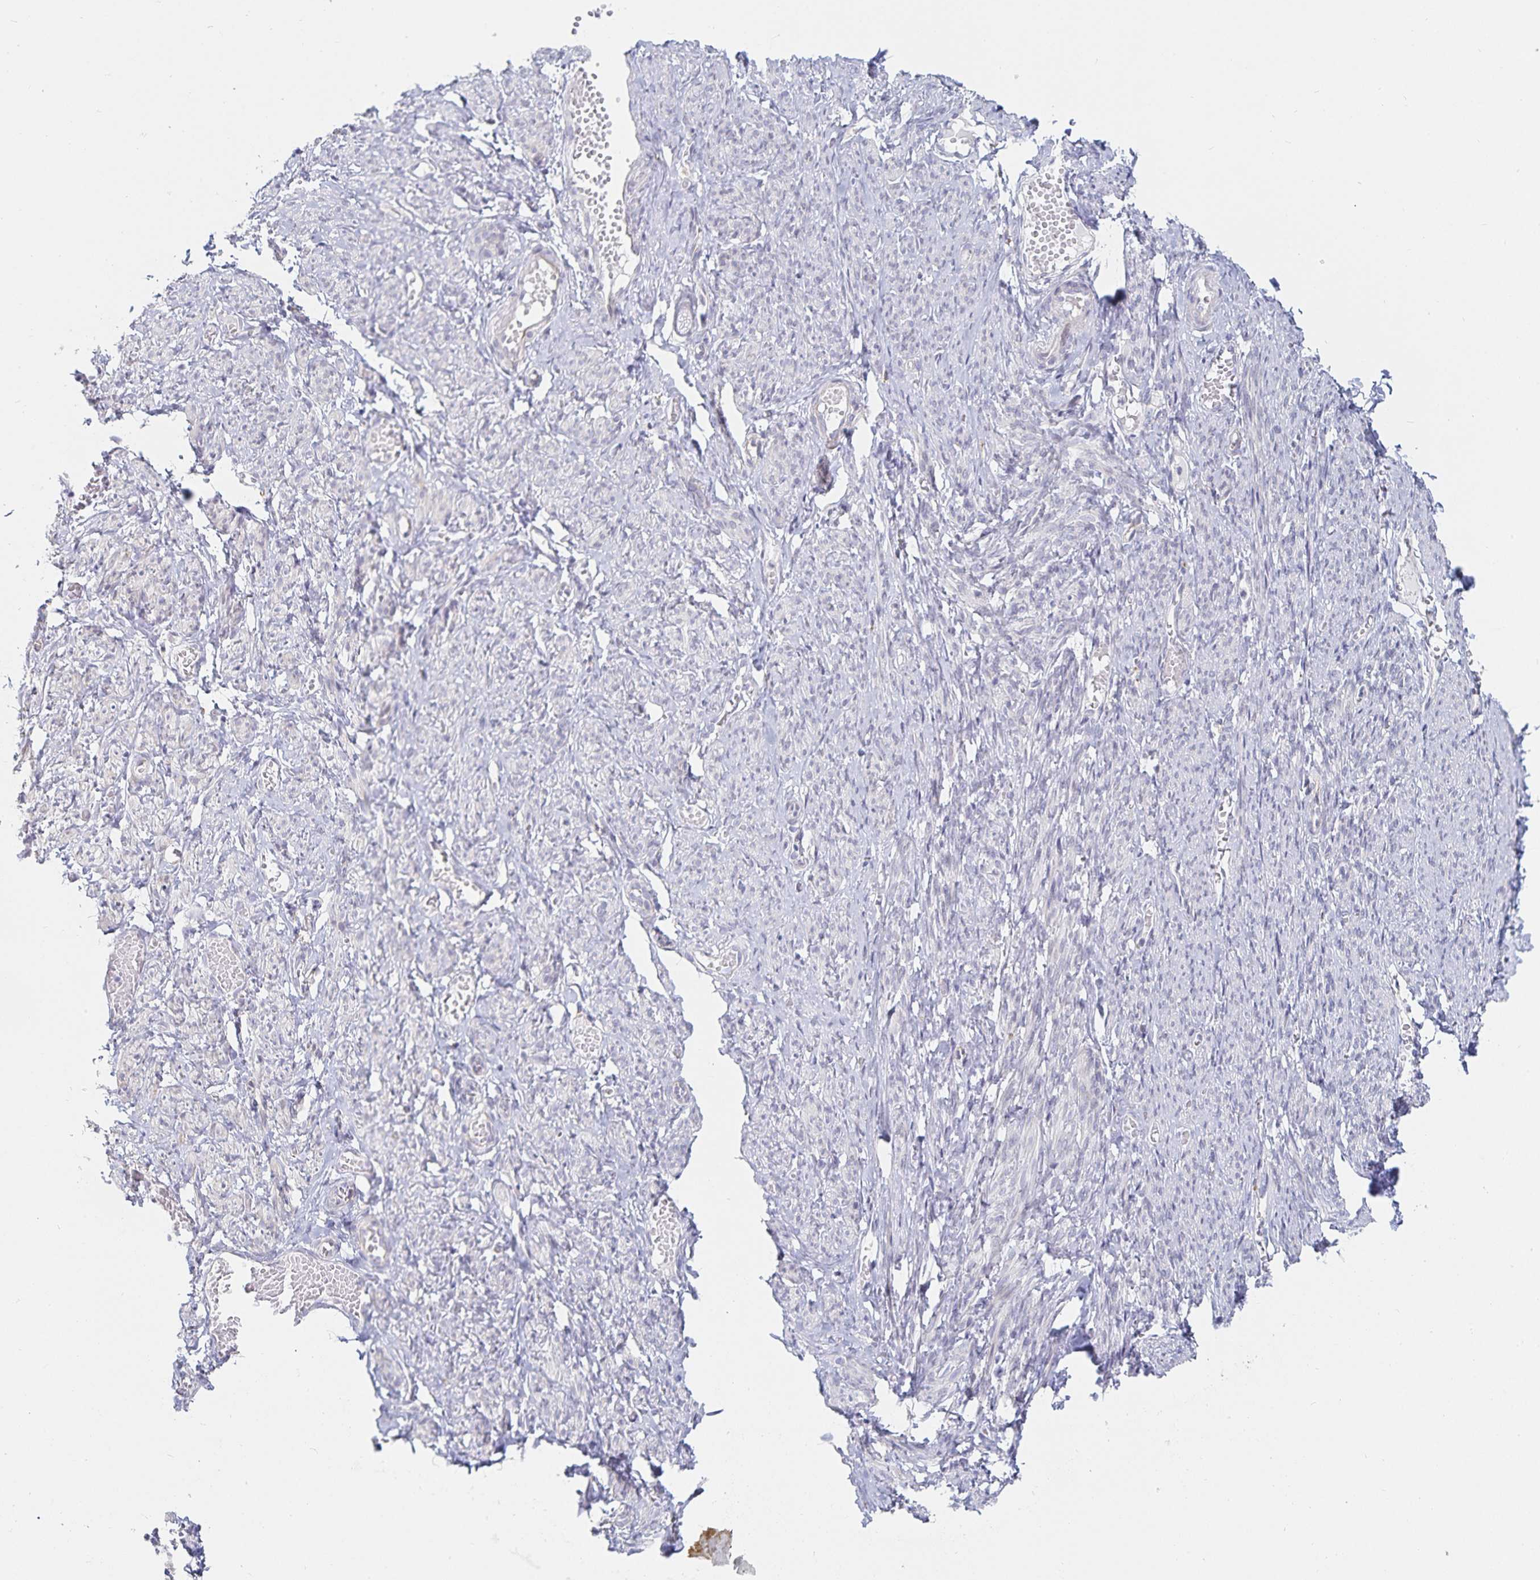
{"staining": {"intensity": "negative", "quantity": "none", "location": "none"}, "tissue": "smooth muscle", "cell_type": "Smooth muscle cells", "image_type": "normal", "snomed": [{"axis": "morphology", "description": "Normal tissue, NOS"}, {"axis": "topography", "description": "Smooth muscle"}], "caption": "Immunohistochemistry of benign human smooth muscle shows no positivity in smooth muscle cells. The staining is performed using DAB (3,3'-diaminobenzidine) brown chromogen with nuclei counter-stained in using hematoxylin.", "gene": "S100G", "patient": {"sex": "female", "age": 65}}